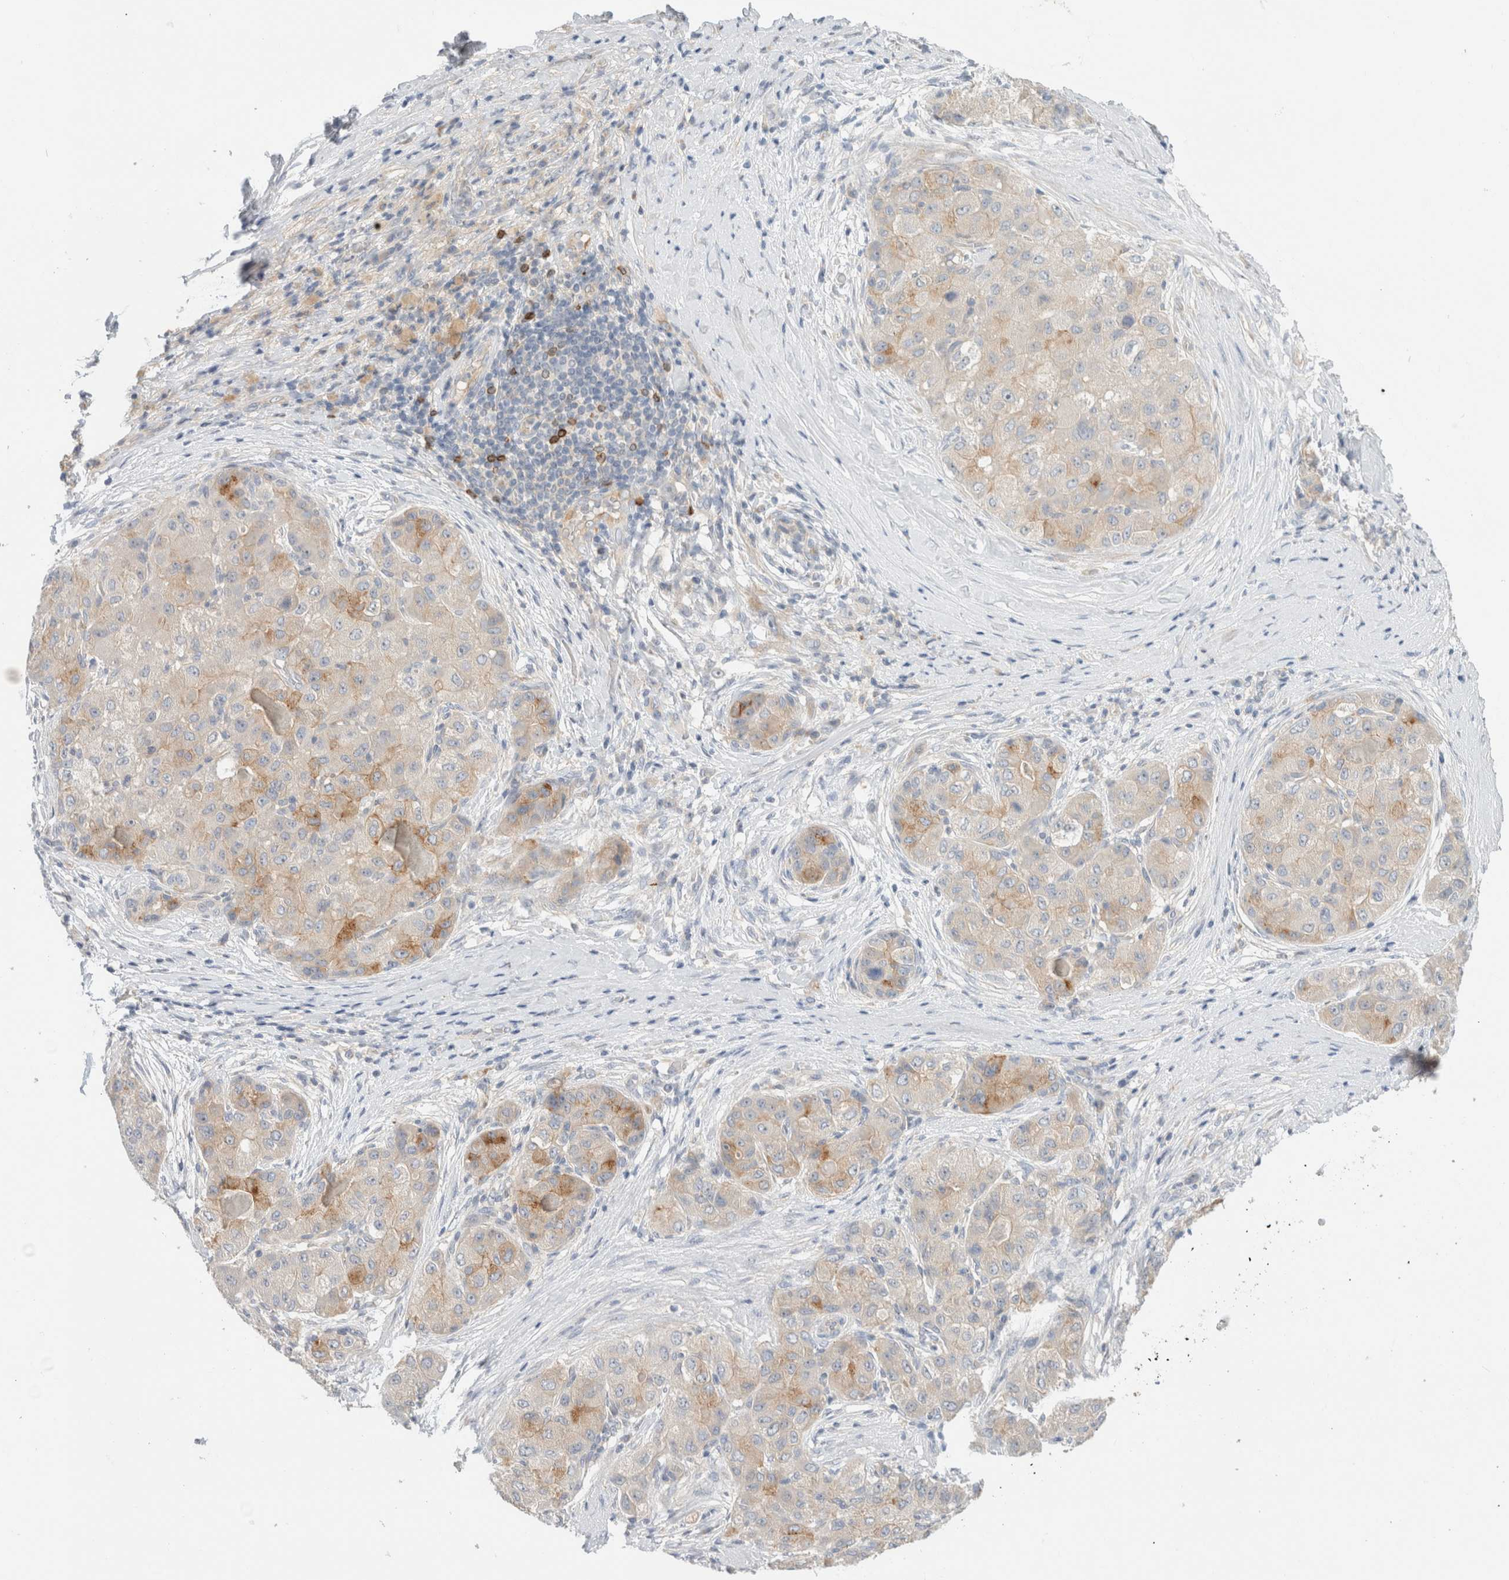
{"staining": {"intensity": "moderate", "quantity": "<25%", "location": "cytoplasmic/membranous"}, "tissue": "liver cancer", "cell_type": "Tumor cells", "image_type": "cancer", "snomed": [{"axis": "morphology", "description": "Carcinoma, Hepatocellular, NOS"}, {"axis": "topography", "description": "Liver"}], "caption": "Hepatocellular carcinoma (liver) stained with DAB immunohistochemistry exhibits low levels of moderate cytoplasmic/membranous positivity in approximately <25% of tumor cells.", "gene": "SDR16C5", "patient": {"sex": "male", "age": 80}}